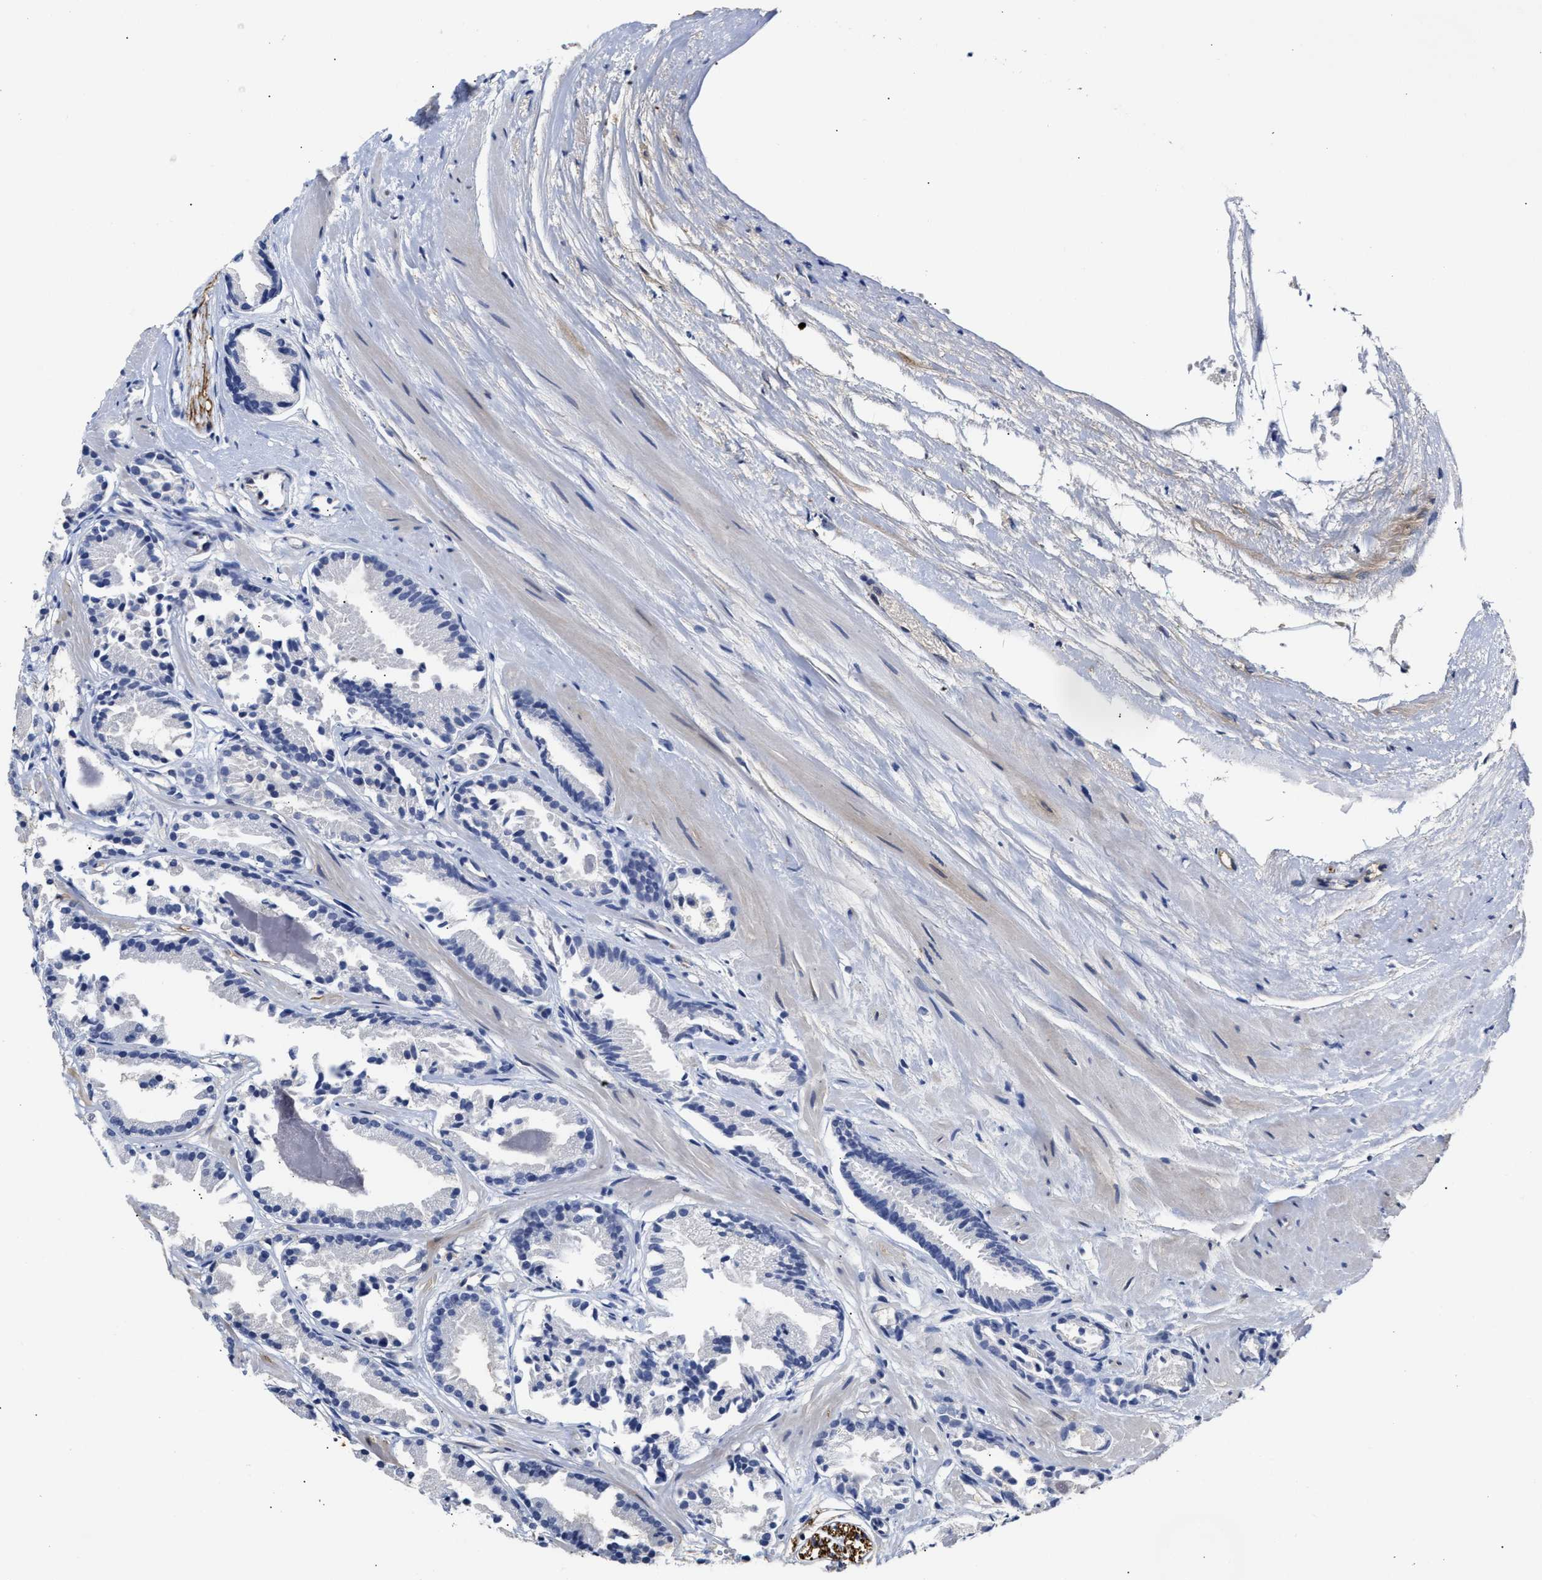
{"staining": {"intensity": "negative", "quantity": "none", "location": "none"}, "tissue": "prostate cancer", "cell_type": "Tumor cells", "image_type": "cancer", "snomed": [{"axis": "morphology", "description": "Adenocarcinoma, Low grade"}, {"axis": "topography", "description": "Prostate"}], "caption": "Immunohistochemical staining of prostate low-grade adenocarcinoma demonstrates no significant expression in tumor cells. (DAB immunohistochemistry, high magnification).", "gene": "AHNAK2", "patient": {"sex": "male", "age": 51}}